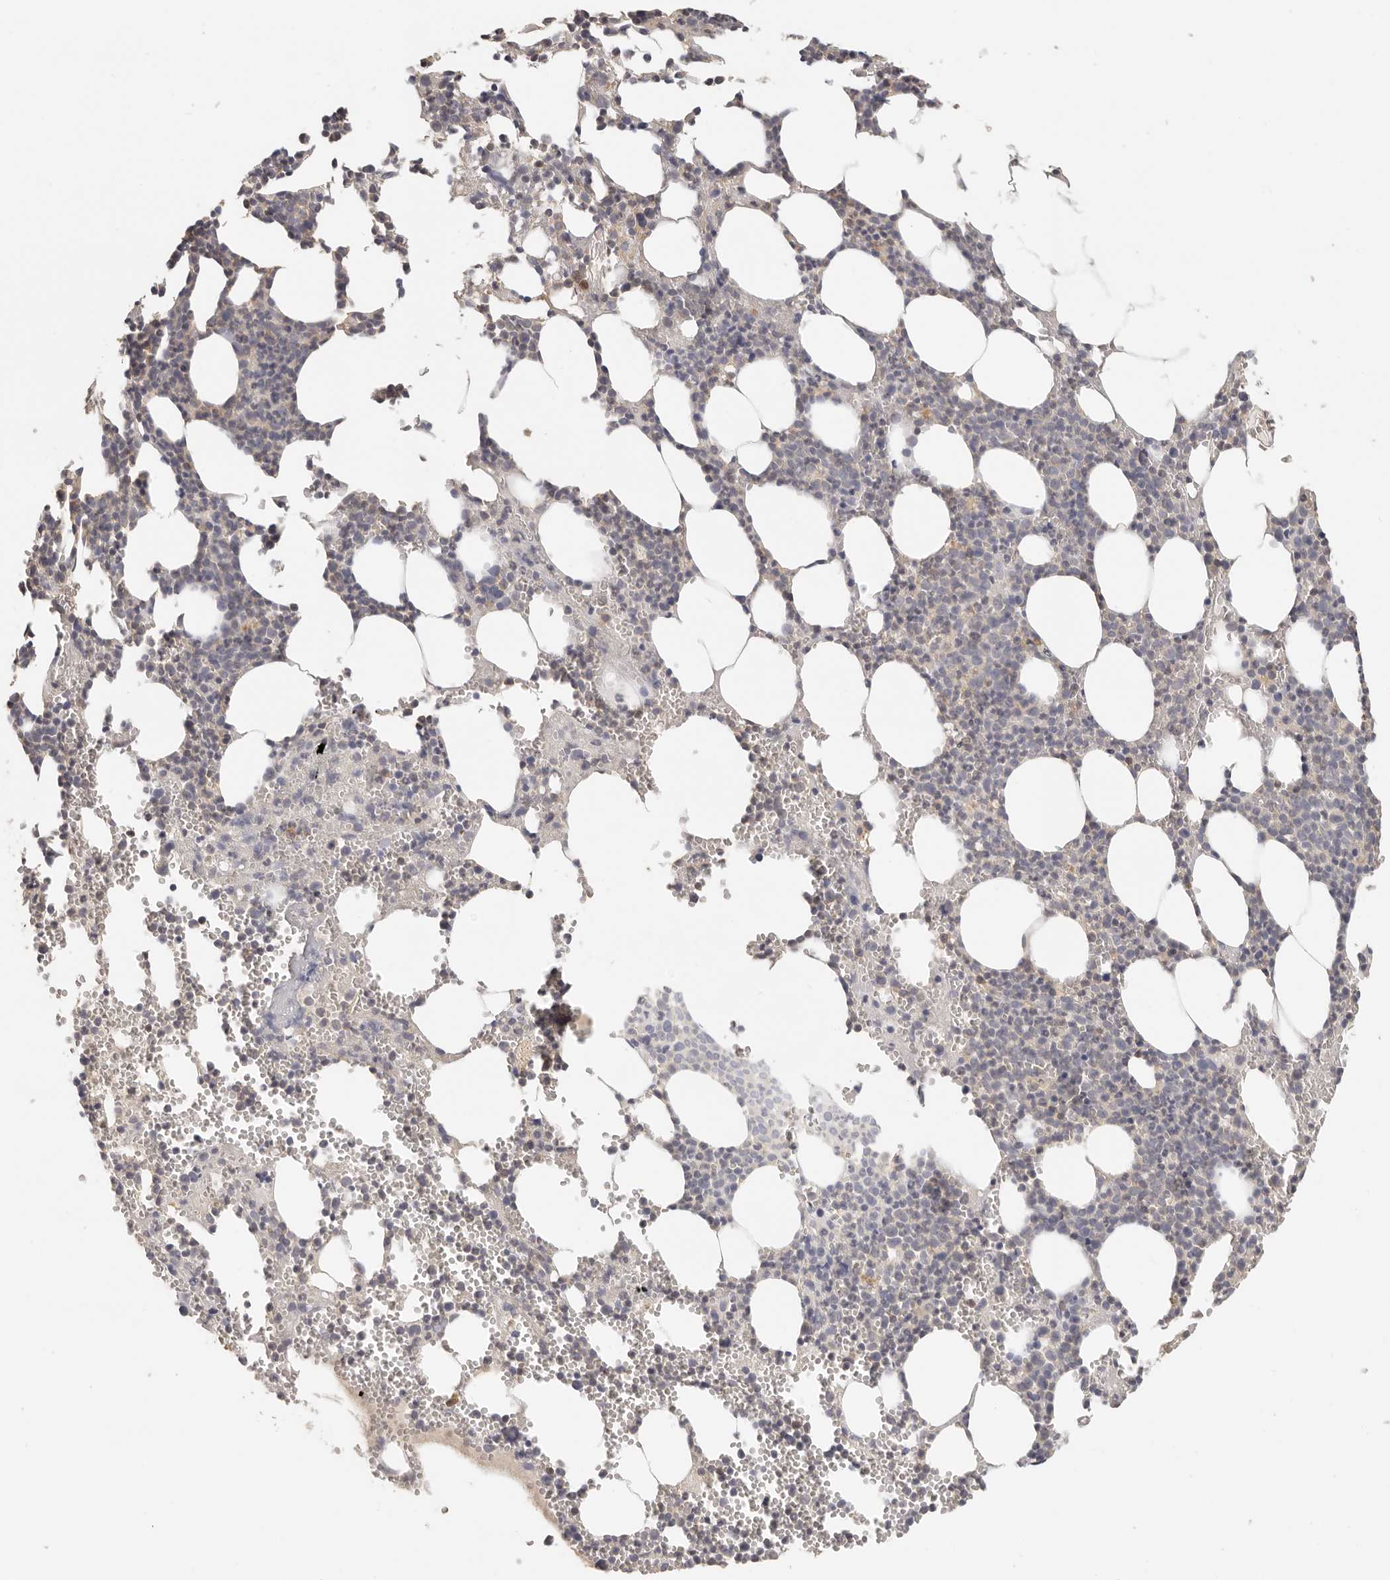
{"staining": {"intensity": "weak", "quantity": "<25%", "location": "cytoplasmic/membranous"}, "tissue": "bone marrow", "cell_type": "Hematopoietic cells", "image_type": "normal", "snomed": [{"axis": "morphology", "description": "Normal tissue, NOS"}, {"axis": "topography", "description": "Bone marrow"}], "caption": "High power microscopy photomicrograph of an IHC histopathology image of benign bone marrow, revealing no significant staining in hematopoietic cells.", "gene": "CSK", "patient": {"sex": "female", "age": 67}}